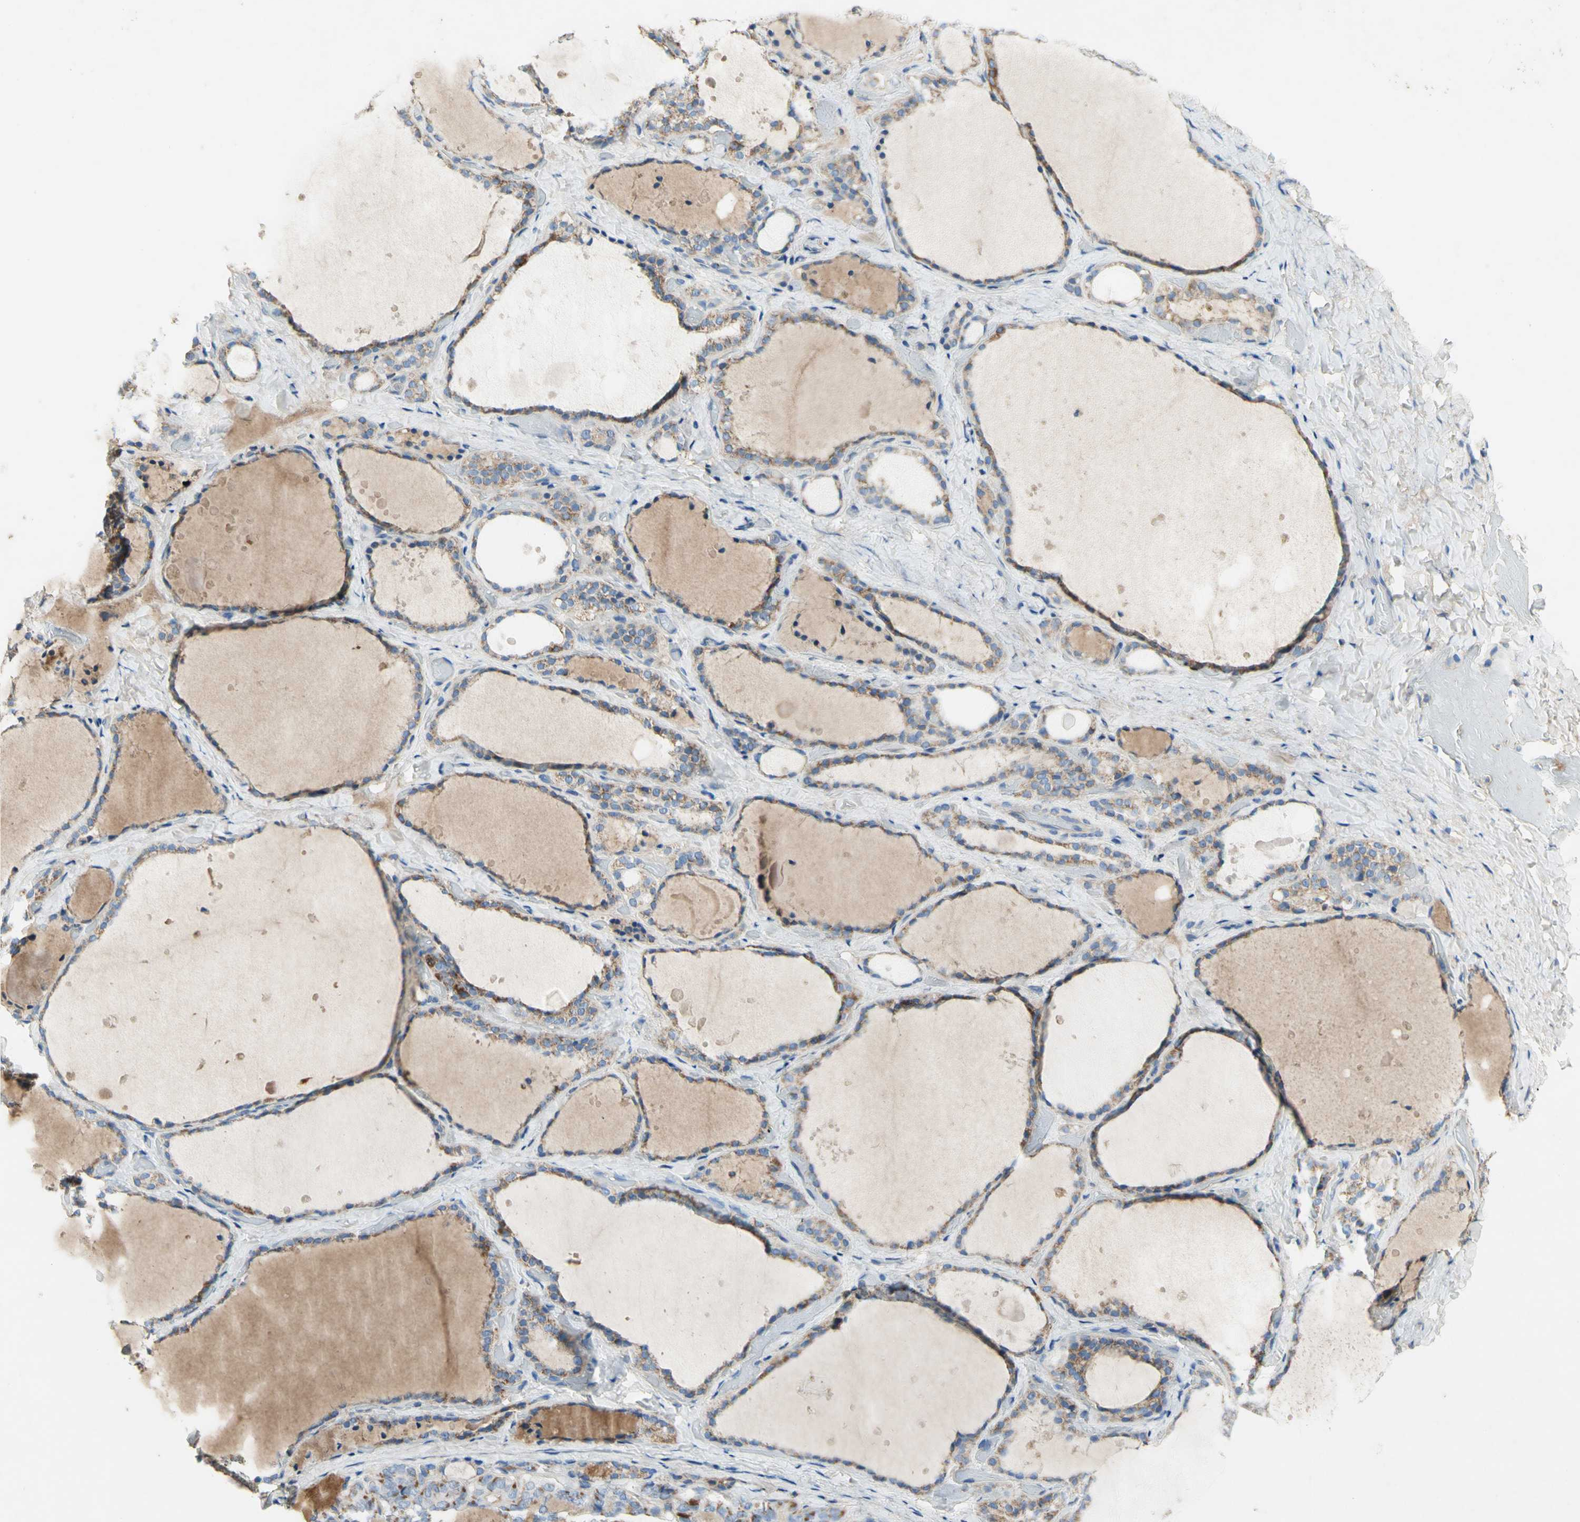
{"staining": {"intensity": "moderate", "quantity": ">75%", "location": "cytoplasmic/membranous"}, "tissue": "thyroid gland", "cell_type": "Glandular cells", "image_type": "normal", "snomed": [{"axis": "morphology", "description": "Normal tissue, NOS"}, {"axis": "topography", "description": "Thyroid gland"}], "caption": "A brown stain labels moderate cytoplasmic/membranous expression of a protein in glandular cells of normal human thyroid gland.", "gene": "SDHB", "patient": {"sex": "female", "age": 44}}